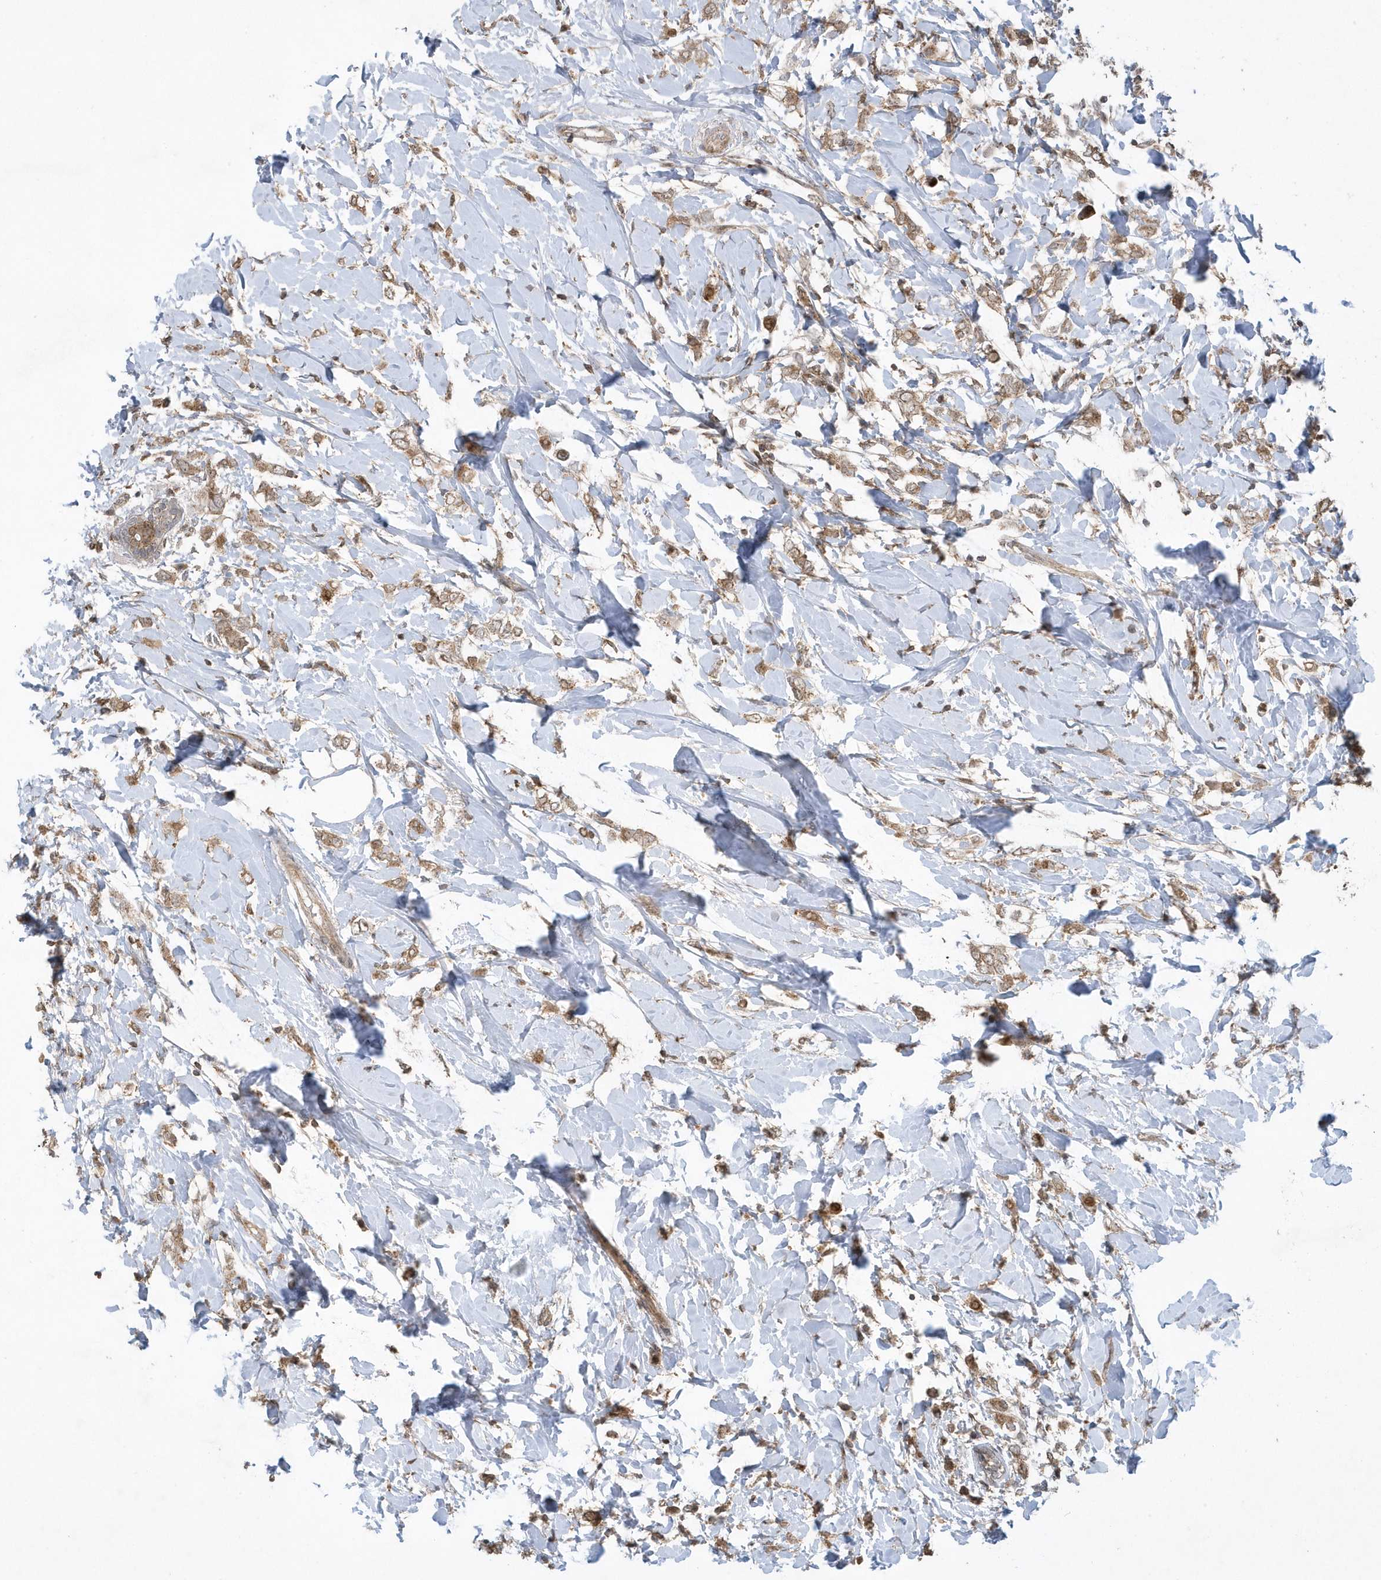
{"staining": {"intensity": "moderate", "quantity": ">75%", "location": "cytoplasmic/membranous"}, "tissue": "breast cancer", "cell_type": "Tumor cells", "image_type": "cancer", "snomed": [{"axis": "morphology", "description": "Normal tissue, NOS"}, {"axis": "morphology", "description": "Lobular carcinoma"}, {"axis": "topography", "description": "Breast"}], "caption": "Approximately >75% of tumor cells in human breast cancer (lobular carcinoma) display moderate cytoplasmic/membranous protein expression as visualized by brown immunohistochemical staining.", "gene": "STAMBP", "patient": {"sex": "female", "age": 47}}